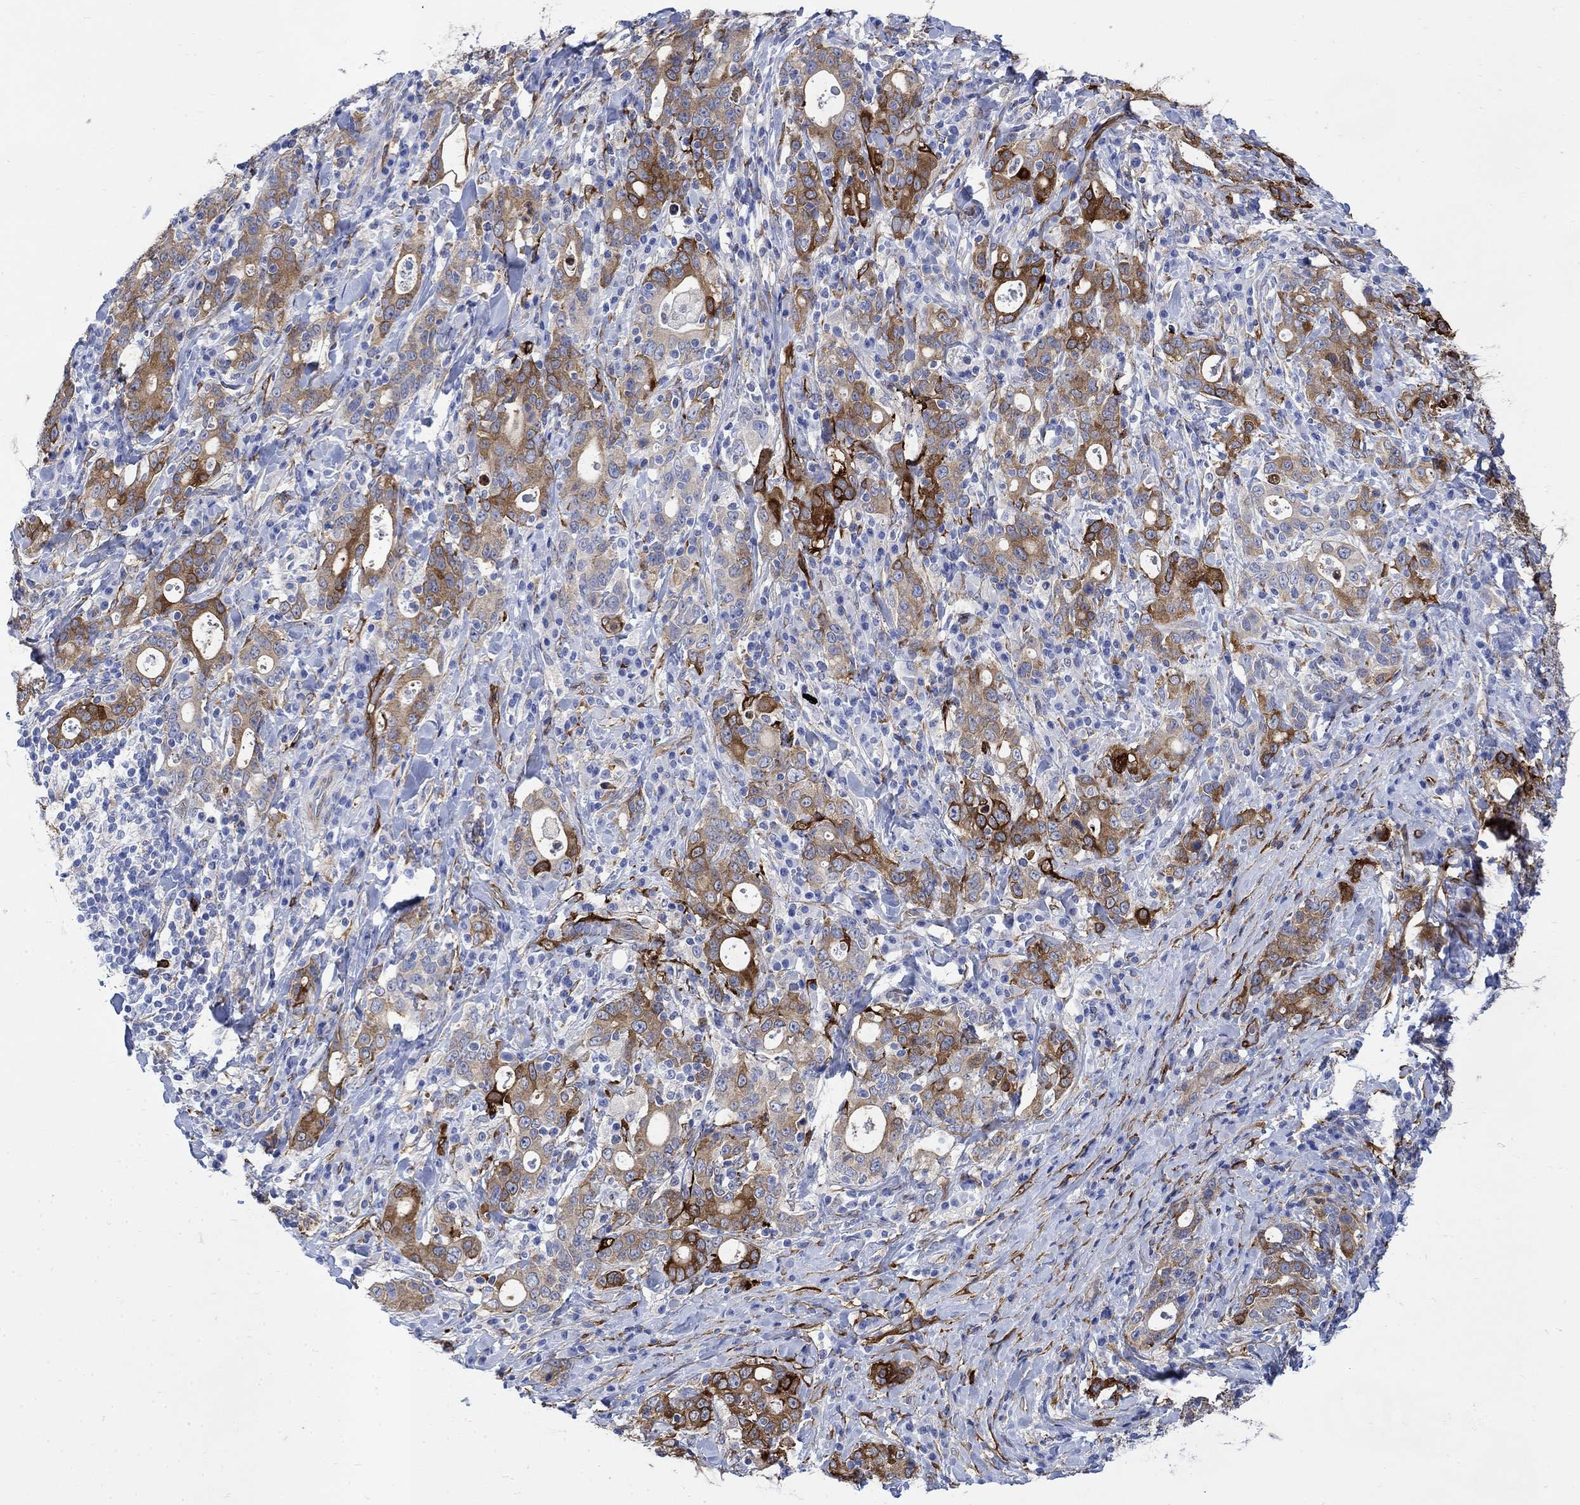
{"staining": {"intensity": "strong", "quantity": "<25%", "location": "cytoplasmic/membranous"}, "tissue": "stomach cancer", "cell_type": "Tumor cells", "image_type": "cancer", "snomed": [{"axis": "morphology", "description": "Adenocarcinoma, NOS"}, {"axis": "topography", "description": "Stomach"}], "caption": "Protein positivity by immunohistochemistry (IHC) shows strong cytoplasmic/membranous expression in about <25% of tumor cells in stomach adenocarcinoma.", "gene": "TGM2", "patient": {"sex": "male", "age": 79}}